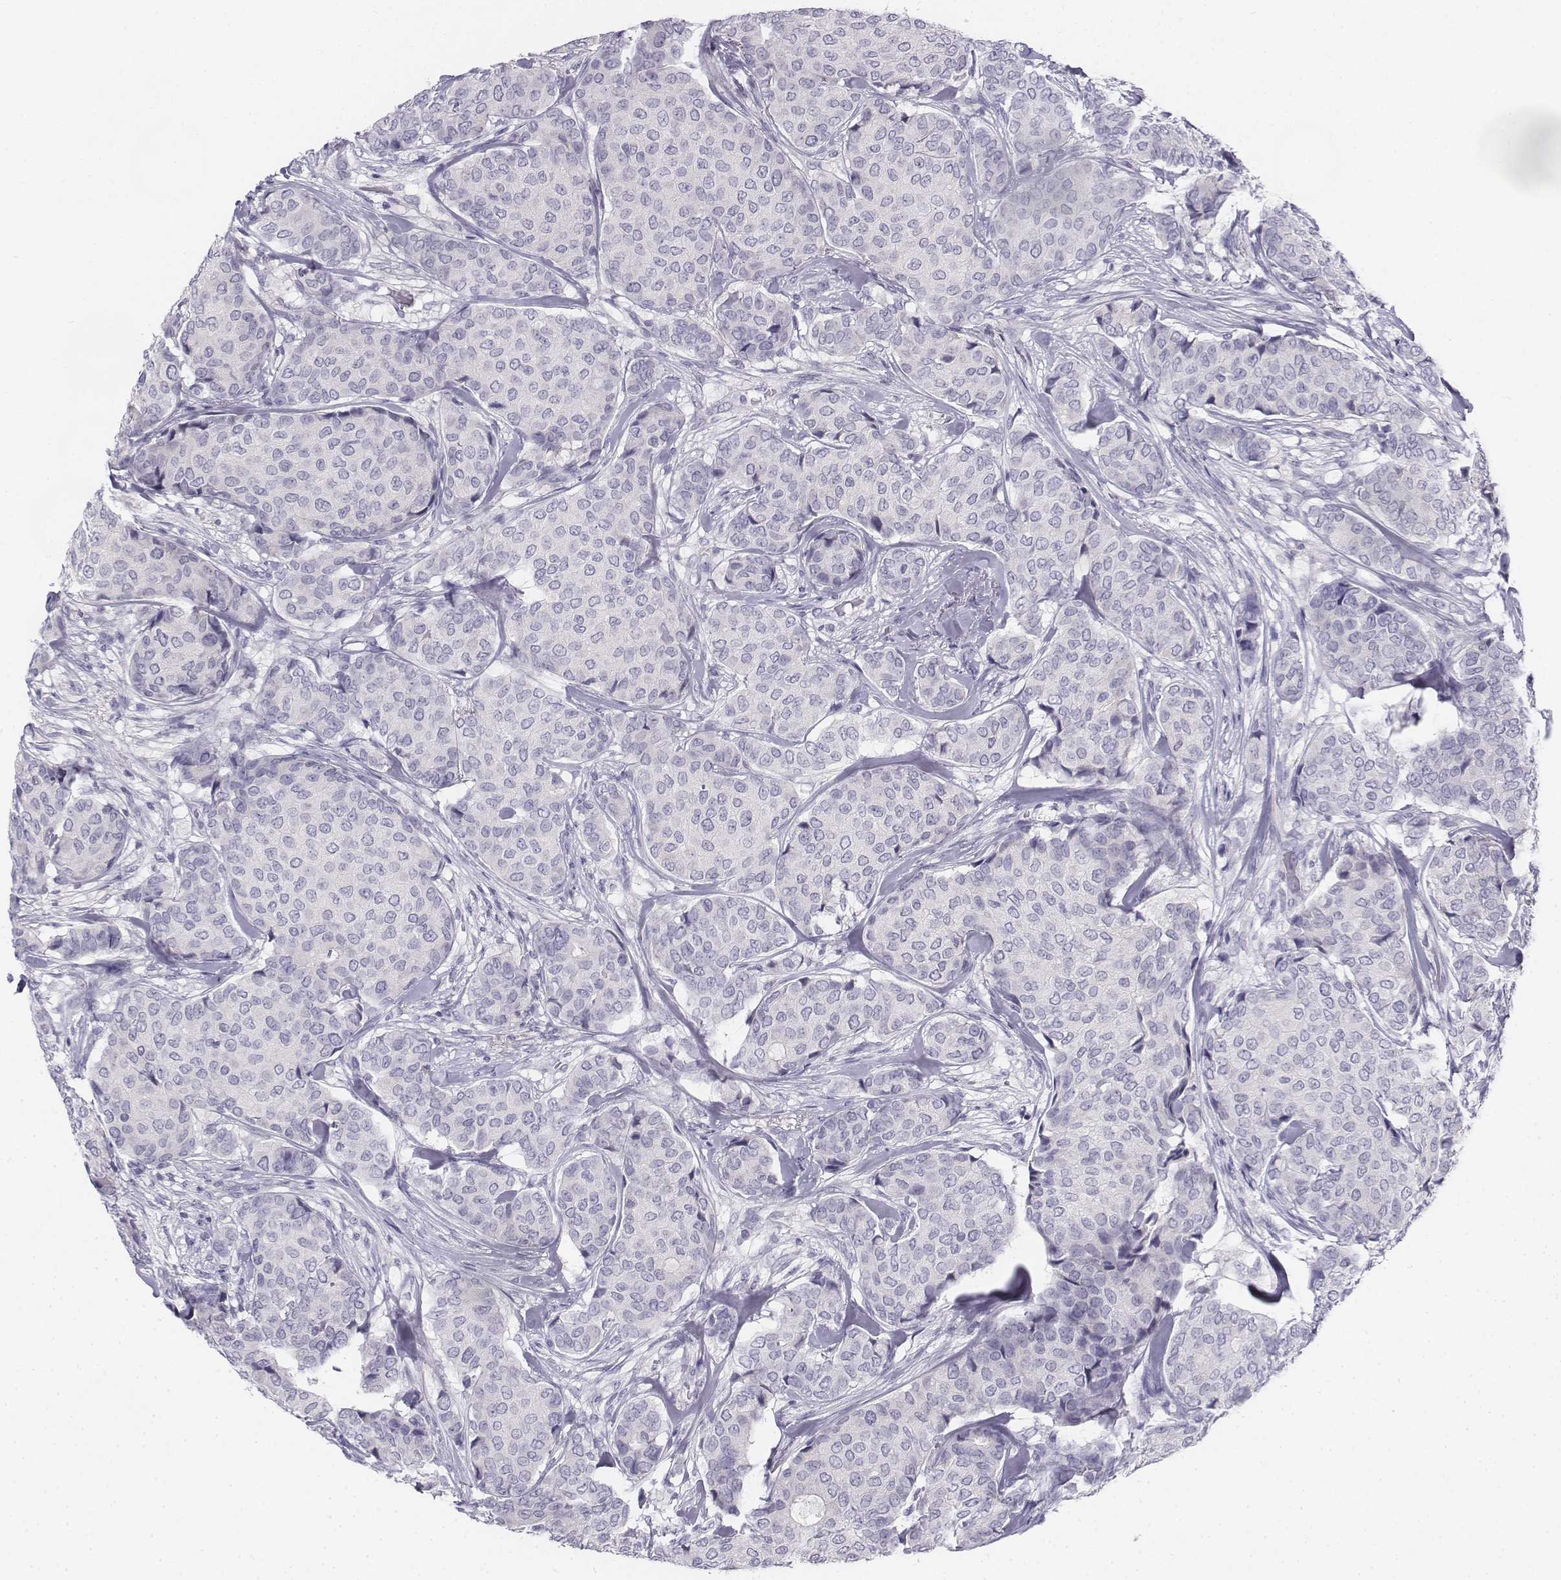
{"staining": {"intensity": "negative", "quantity": "none", "location": "none"}, "tissue": "breast cancer", "cell_type": "Tumor cells", "image_type": "cancer", "snomed": [{"axis": "morphology", "description": "Duct carcinoma"}, {"axis": "topography", "description": "Breast"}], "caption": "Immunohistochemical staining of human breast invasive ductal carcinoma exhibits no significant positivity in tumor cells. The staining is performed using DAB (3,3'-diaminobenzidine) brown chromogen with nuclei counter-stained in using hematoxylin.", "gene": "TH", "patient": {"sex": "female", "age": 75}}